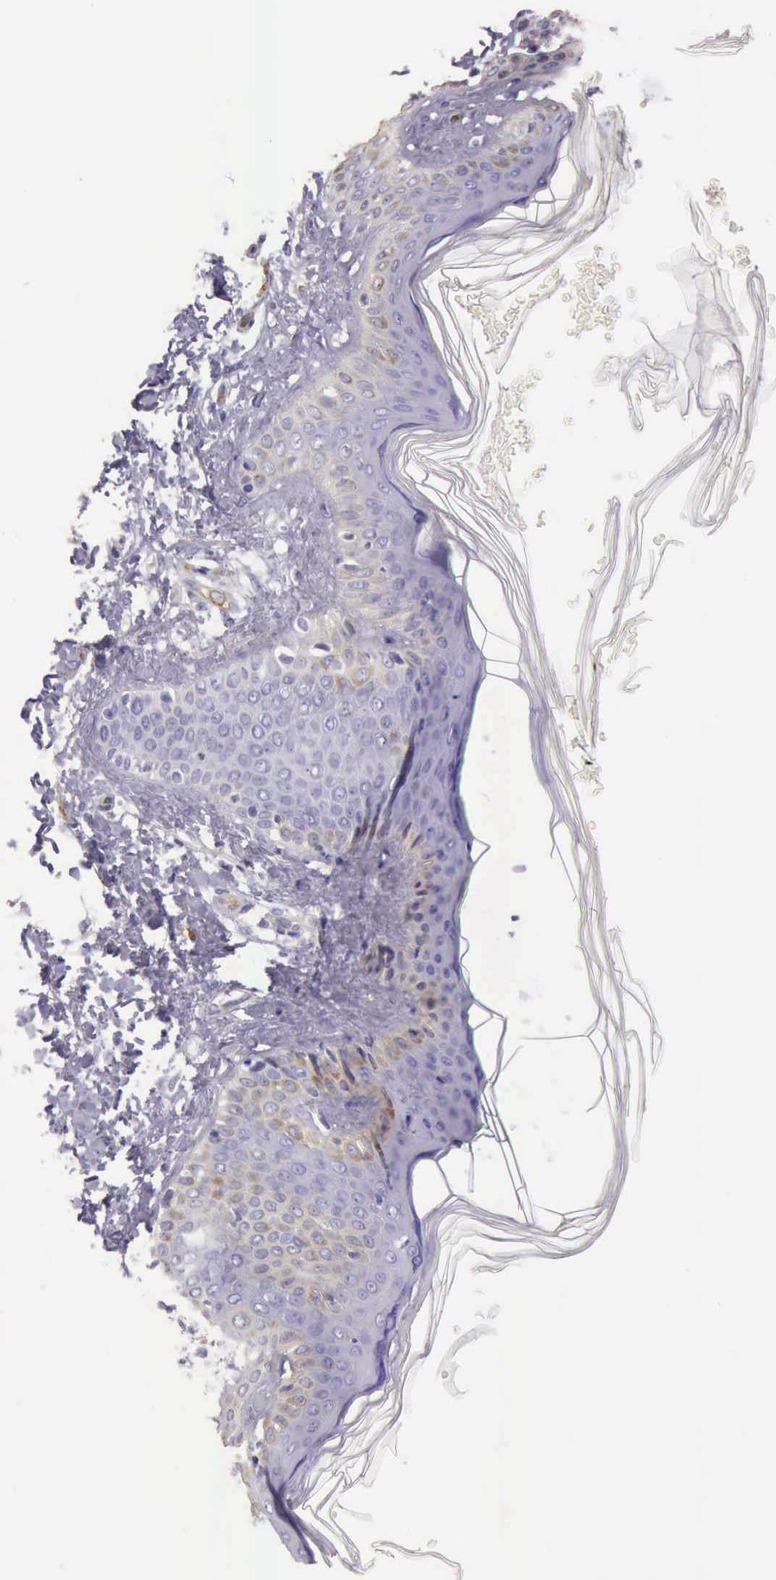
{"staining": {"intensity": "negative", "quantity": "none", "location": "none"}, "tissue": "melanoma", "cell_type": "Tumor cells", "image_type": "cancer", "snomed": [{"axis": "morphology", "description": "Malignant melanoma, NOS"}, {"axis": "topography", "description": "Skin"}], "caption": "Tumor cells show no significant staining in malignant melanoma.", "gene": "TCEANC", "patient": {"sex": "male", "age": 45}}